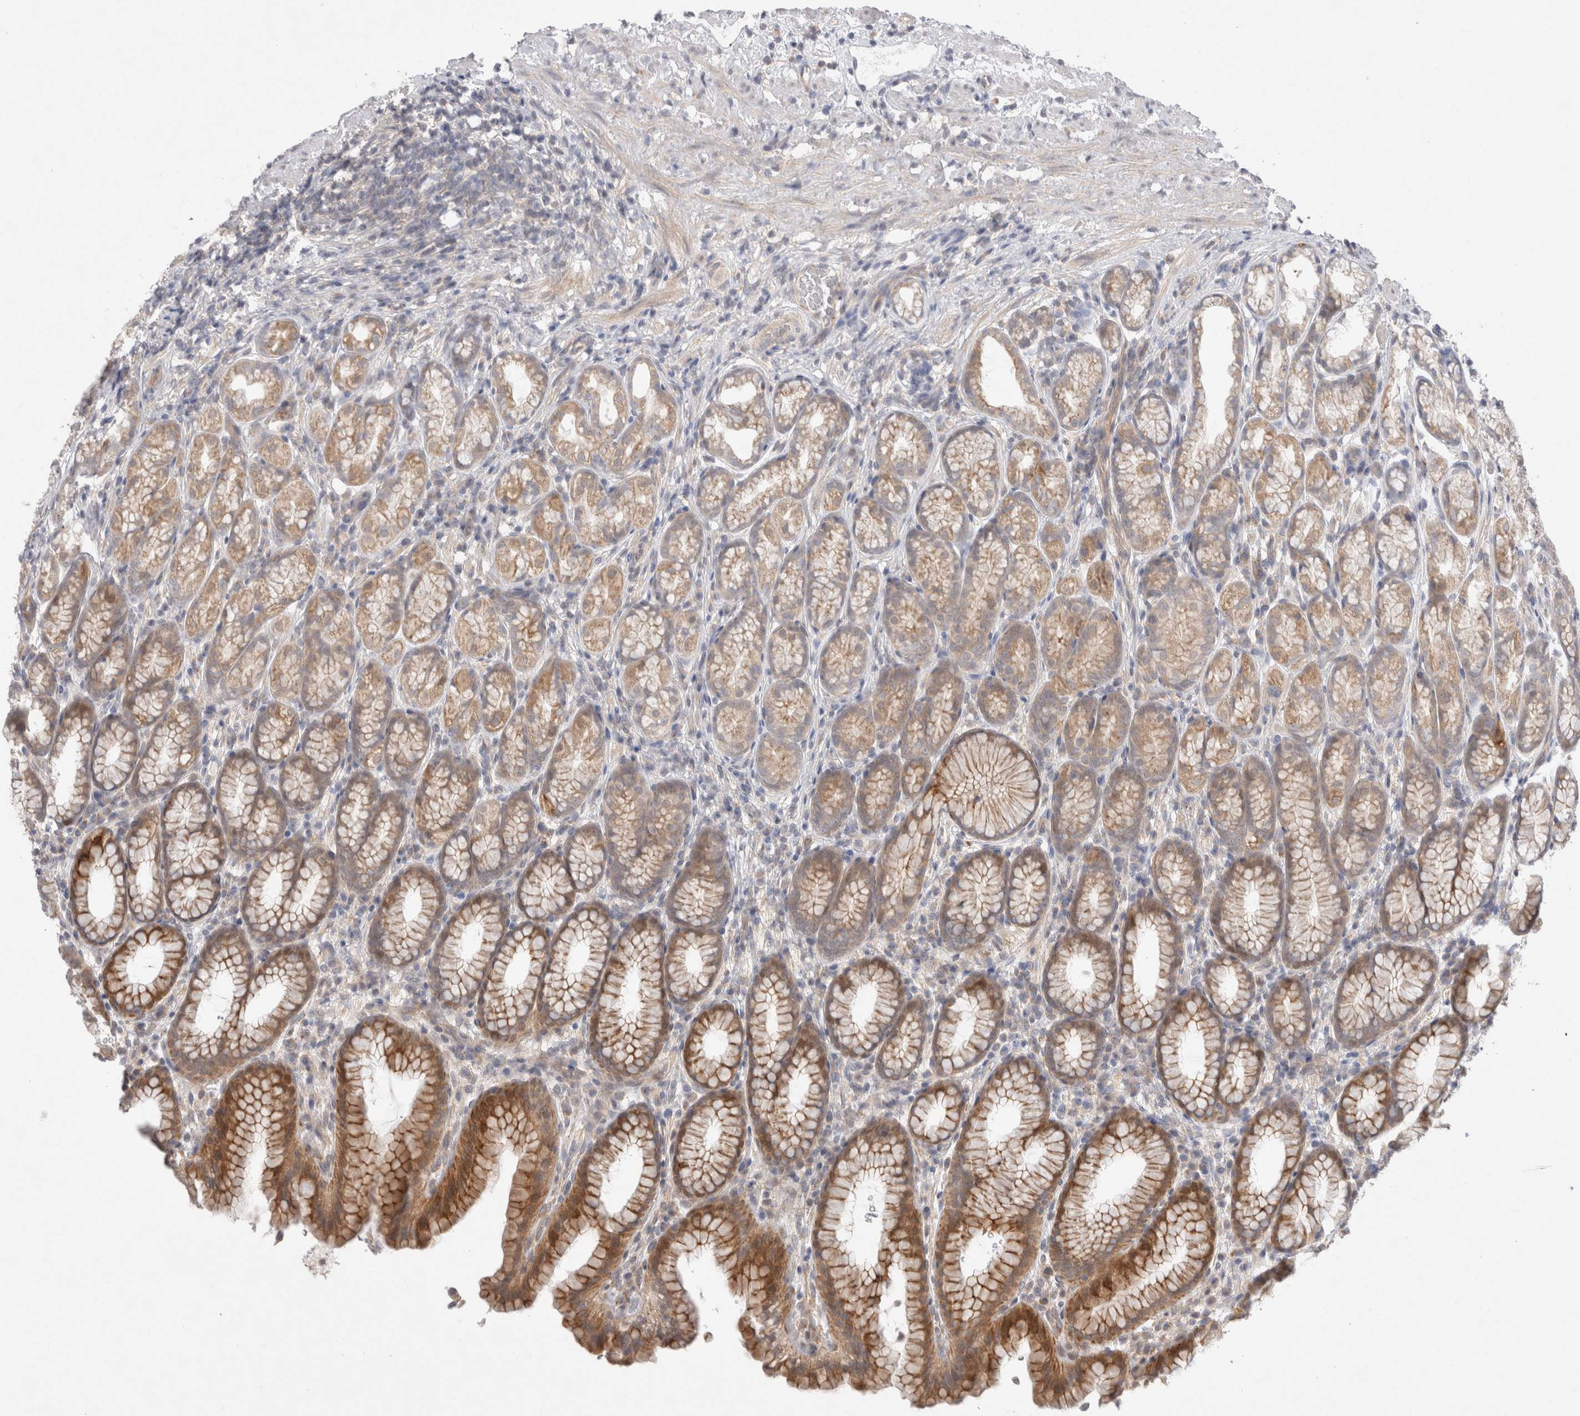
{"staining": {"intensity": "moderate", "quantity": ">75%", "location": "cytoplasmic/membranous"}, "tissue": "stomach", "cell_type": "Glandular cells", "image_type": "normal", "snomed": [{"axis": "morphology", "description": "Normal tissue, NOS"}, {"axis": "topography", "description": "Stomach"}], "caption": "This micrograph demonstrates immunohistochemistry (IHC) staining of unremarkable human stomach, with medium moderate cytoplasmic/membranous expression in approximately >75% of glandular cells.", "gene": "NPC1", "patient": {"sex": "male", "age": 42}}